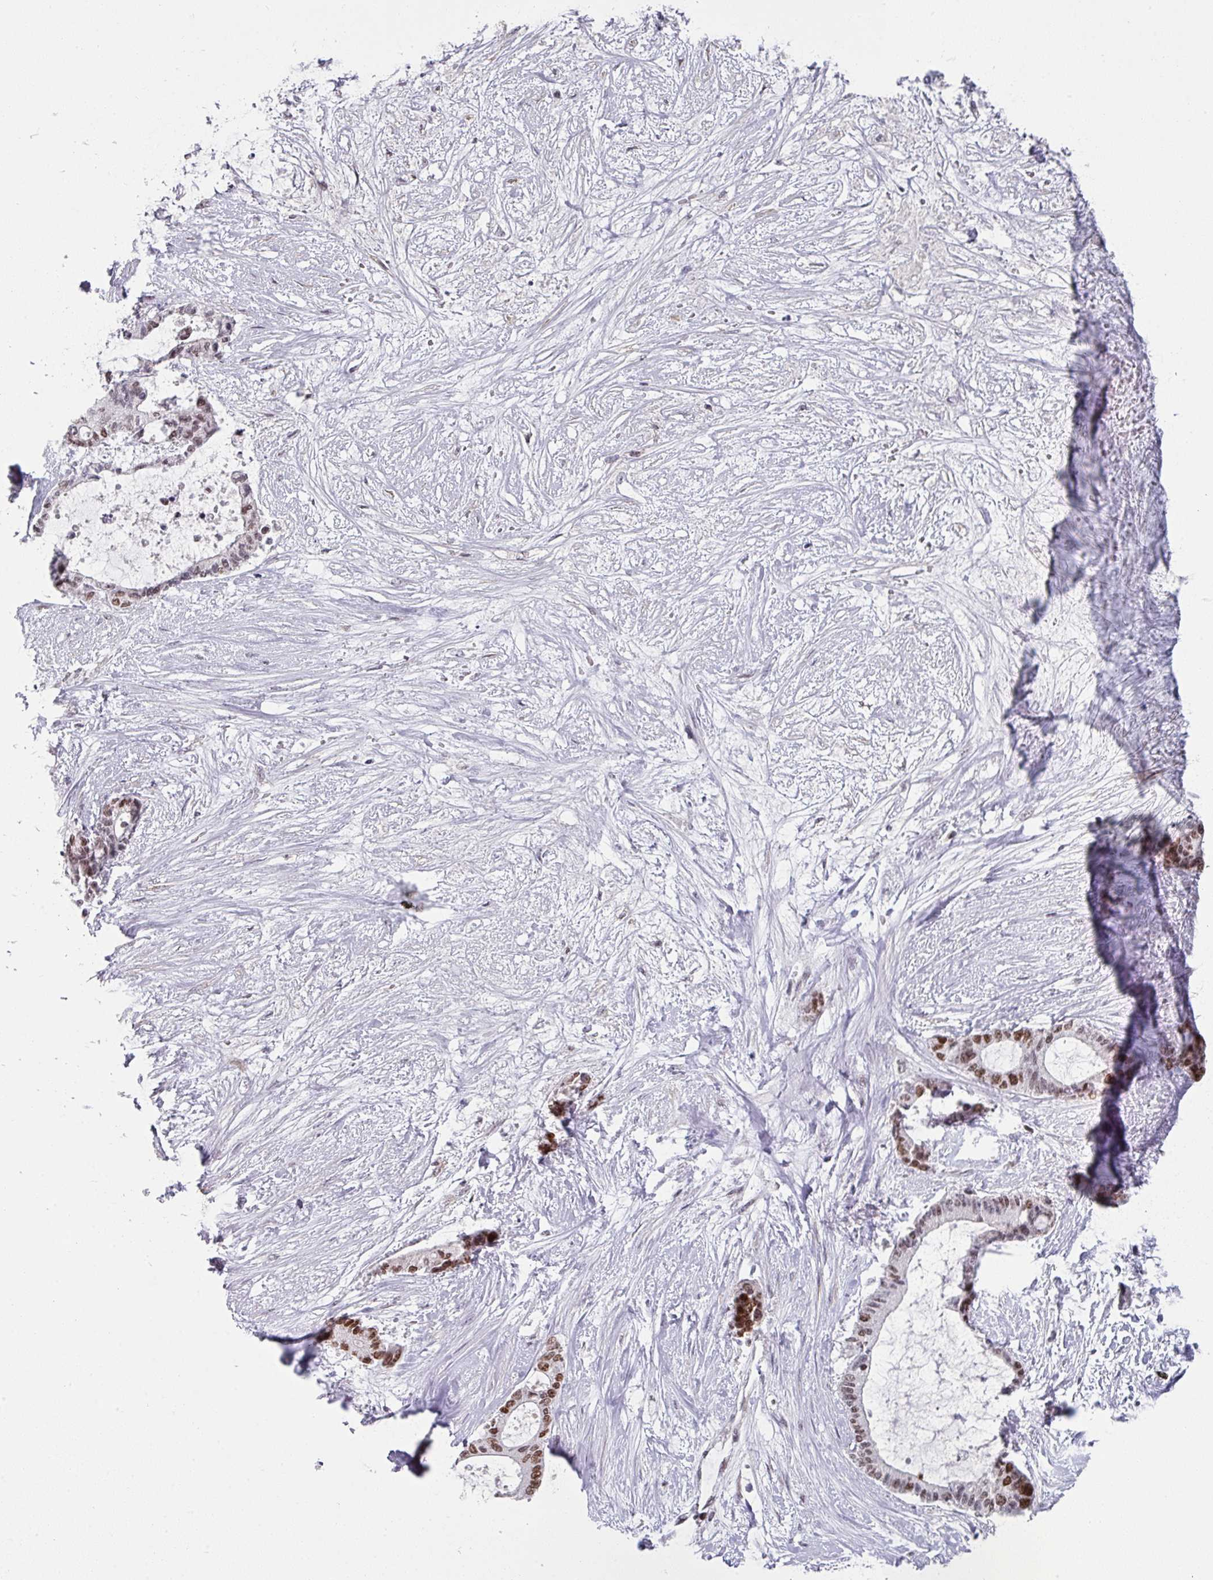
{"staining": {"intensity": "moderate", "quantity": "25%-75%", "location": "nuclear"}, "tissue": "liver cancer", "cell_type": "Tumor cells", "image_type": "cancer", "snomed": [{"axis": "morphology", "description": "Normal tissue, NOS"}, {"axis": "morphology", "description": "Cholangiocarcinoma"}, {"axis": "topography", "description": "Liver"}, {"axis": "topography", "description": "Peripheral nerve tissue"}], "caption": "Cholangiocarcinoma (liver) was stained to show a protein in brown. There is medium levels of moderate nuclear positivity in approximately 25%-75% of tumor cells. (DAB (3,3'-diaminobenzidine) IHC, brown staining for protein, blue staining for nuclei).", "gene": "RAD50", "patient": {"sex": "female", "age": 73}}